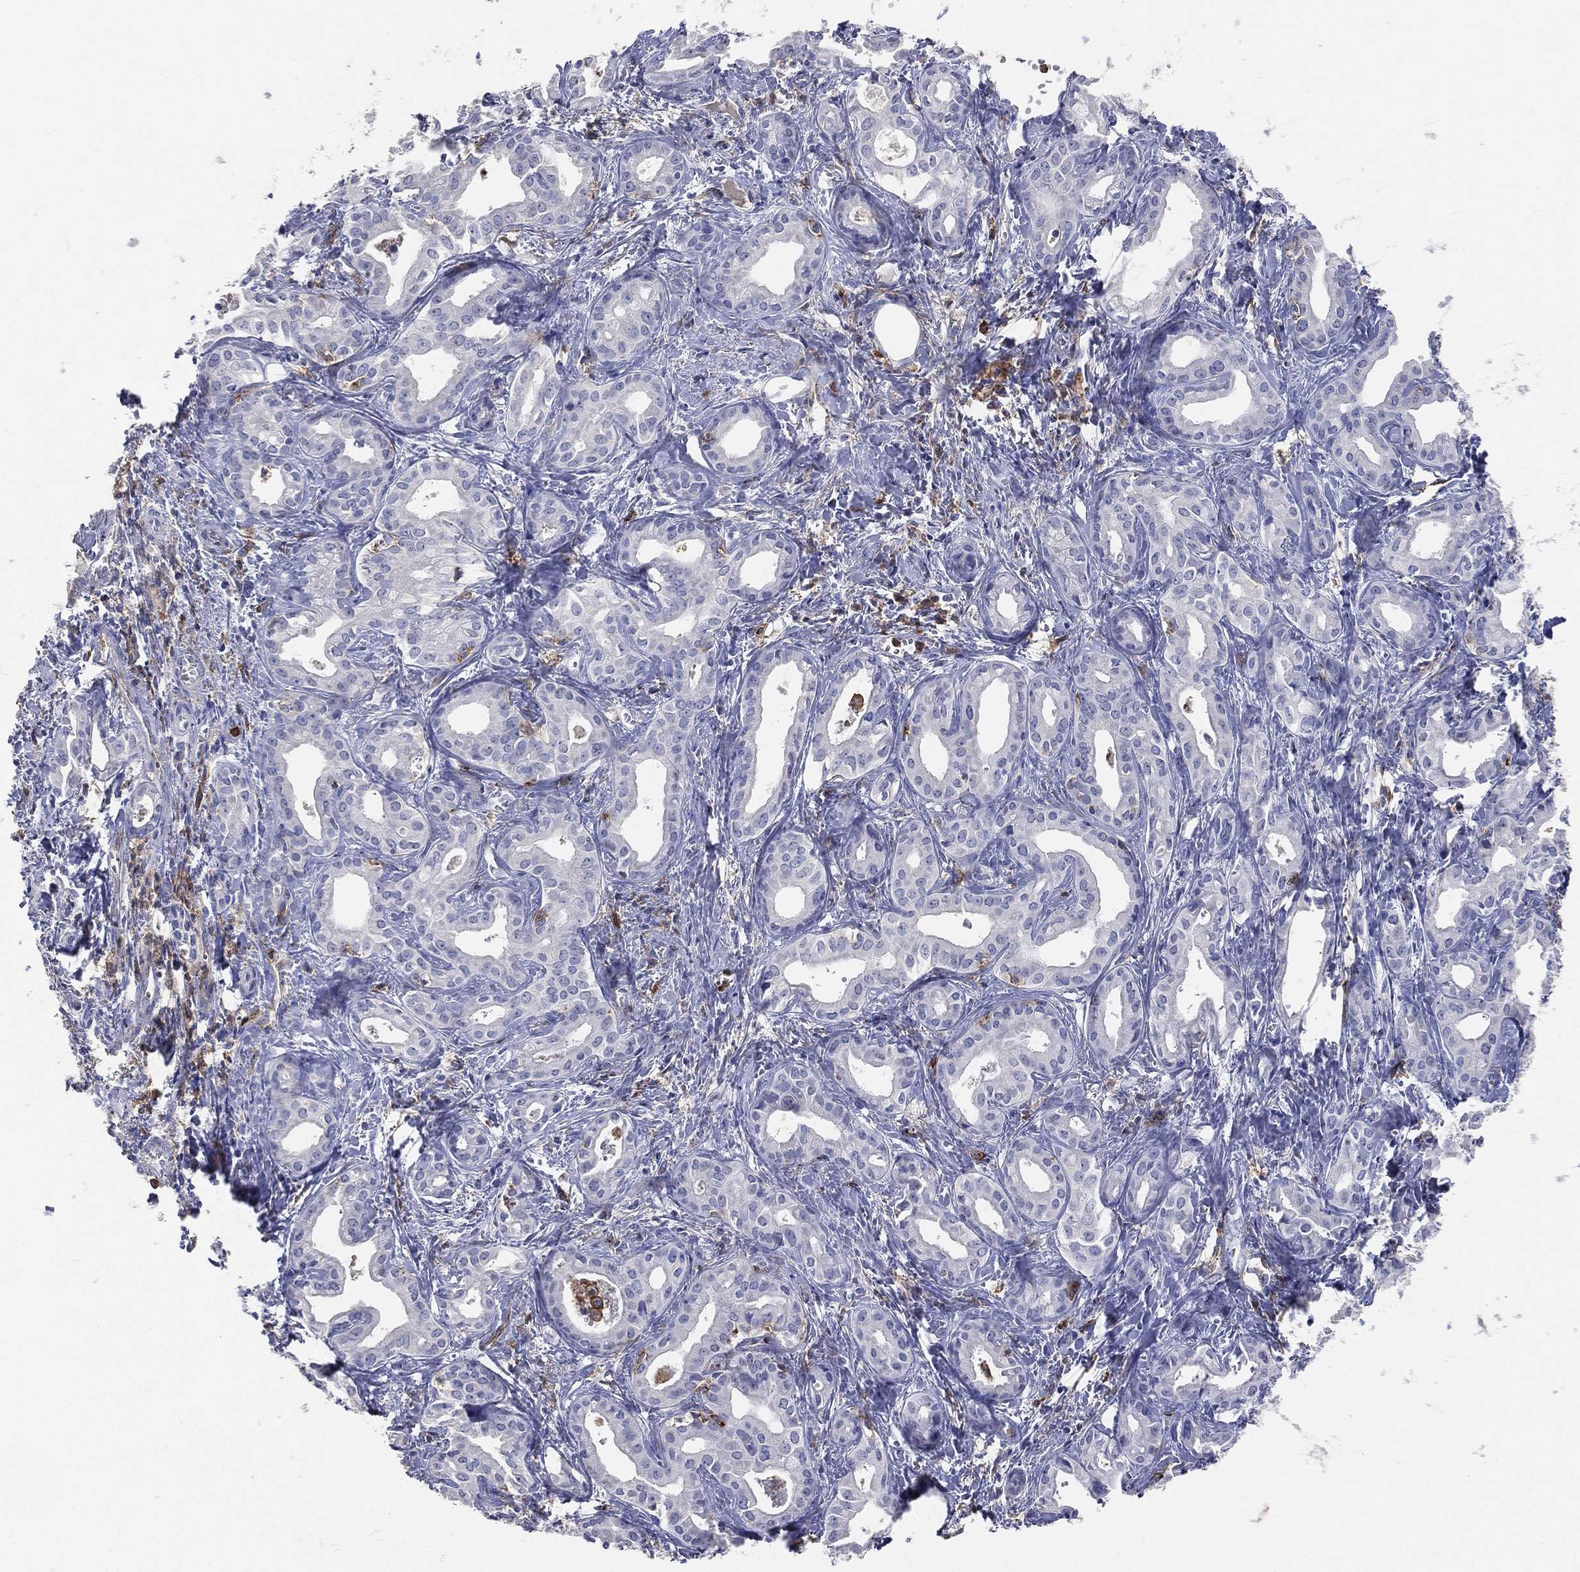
{"staining": {"intensity": "negative", "quantity": "none", "location": "none"}, "tissue": "liver cancer", "cell_type": "Tumor cells", "image_type": "cancer", "snomed": [{"axis": "morphology", "description": "Cholangiocarcinoma"}, {"axis": "topography", "description": "Liver"}], "caption": "High magnification brightfield microscopy of cholangiocarcinoma (liver) stained with DAB (brown) and counterstained with hematoxylin (blue): tumor cells show no significant staining. (DAB immunohistochemistry (IHC), high magnification).", "gene": "CD33", "patient": {"sex": "female", "age": 65}}